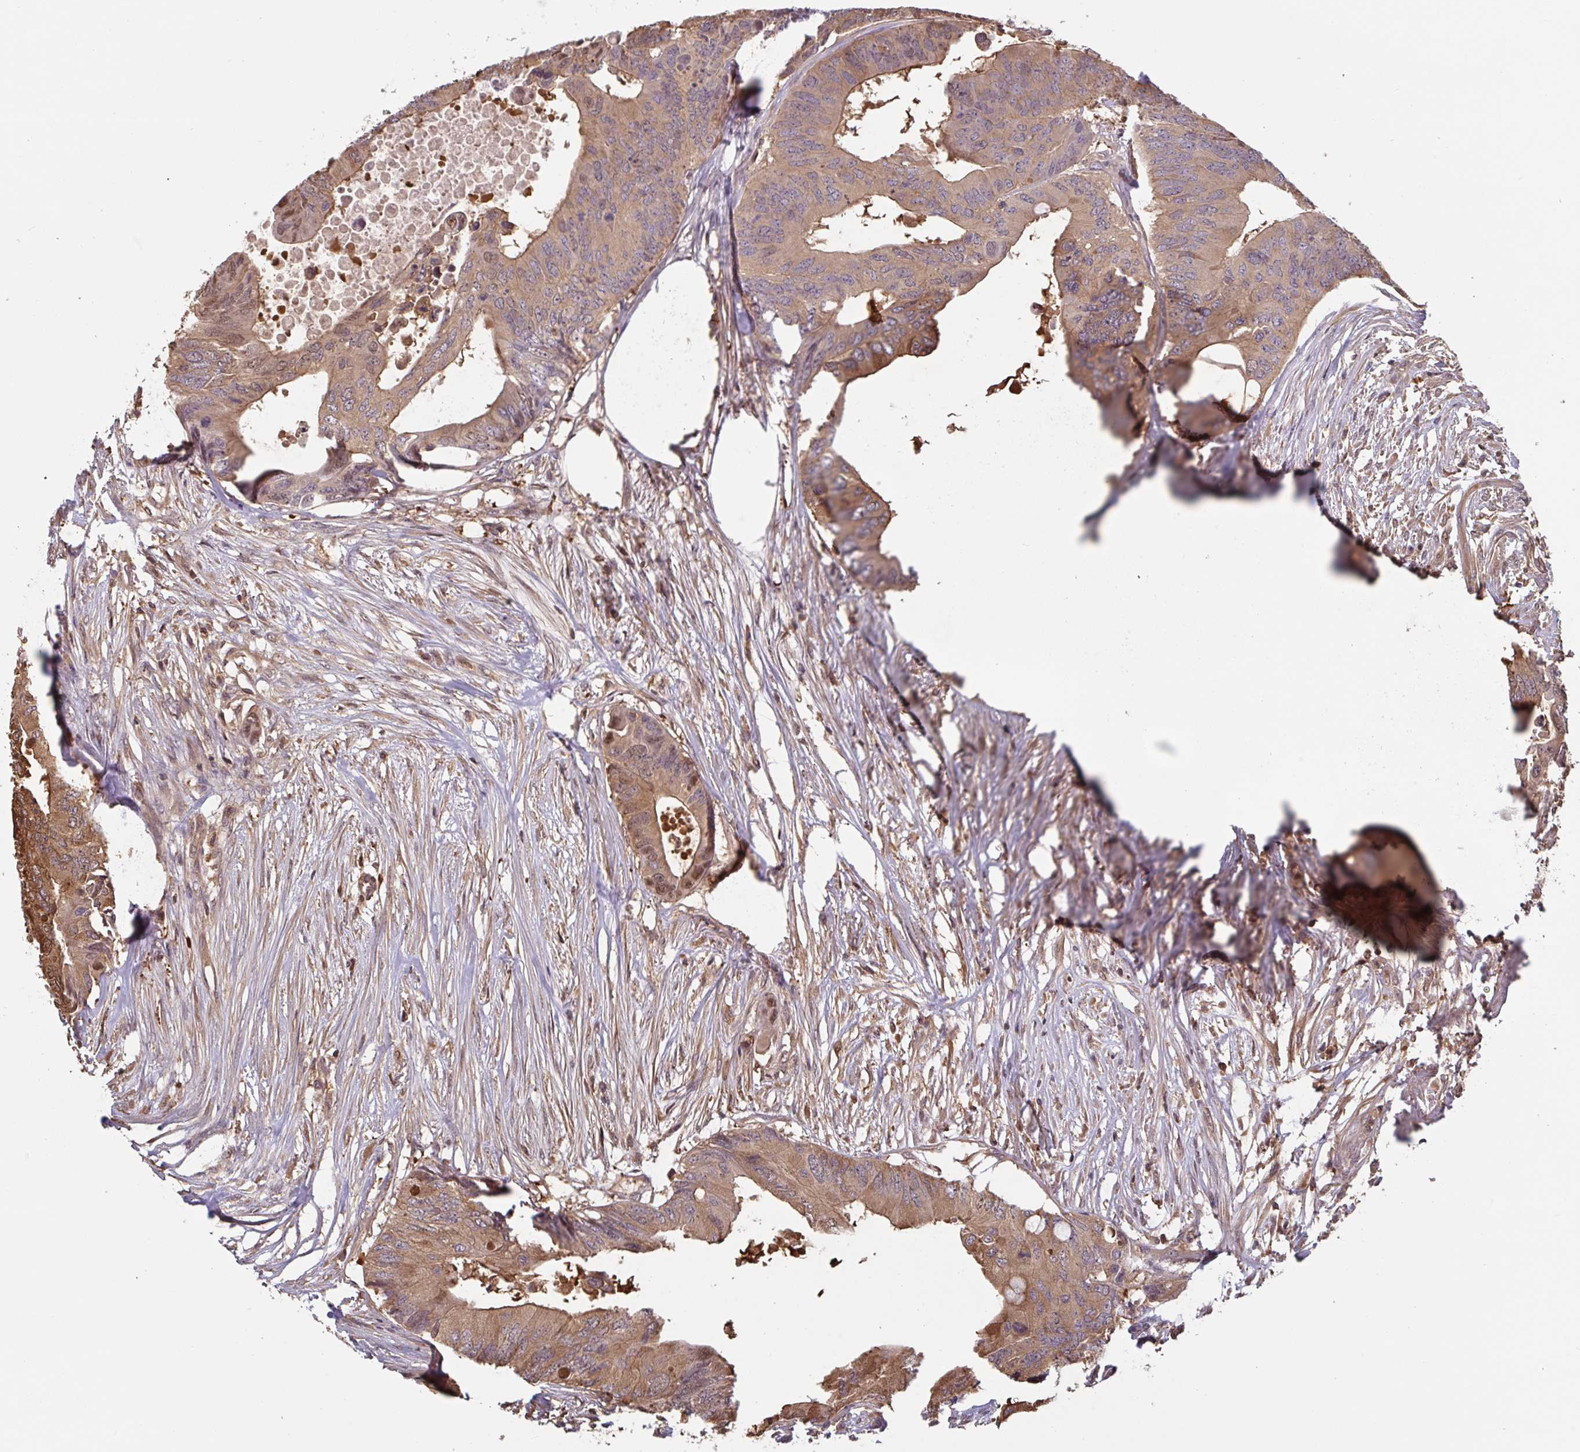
{"staining": {"intensity": "moderate", "quantity": ">75%", "location": "cytoplasmic/membranous,nuclear"}, "tissue": "colorectal cancer", "cell_type": "Tumor cells", "image_type": "cancer", "snomed": [{"axis": "morphology", "description": "Adenocarcinoma, NOS"}, {"axis": "topography", "description": "Colon"}], "caption": "IHC micrograph of colorectal cancer stained for a protein (brown), which displays medium levels of moderate cytoplasmic/membranous and nuclear expression in about >75% of tumor cells.", "gene": "OTOP2", "patient": {"sex": "male", "age": 71}}